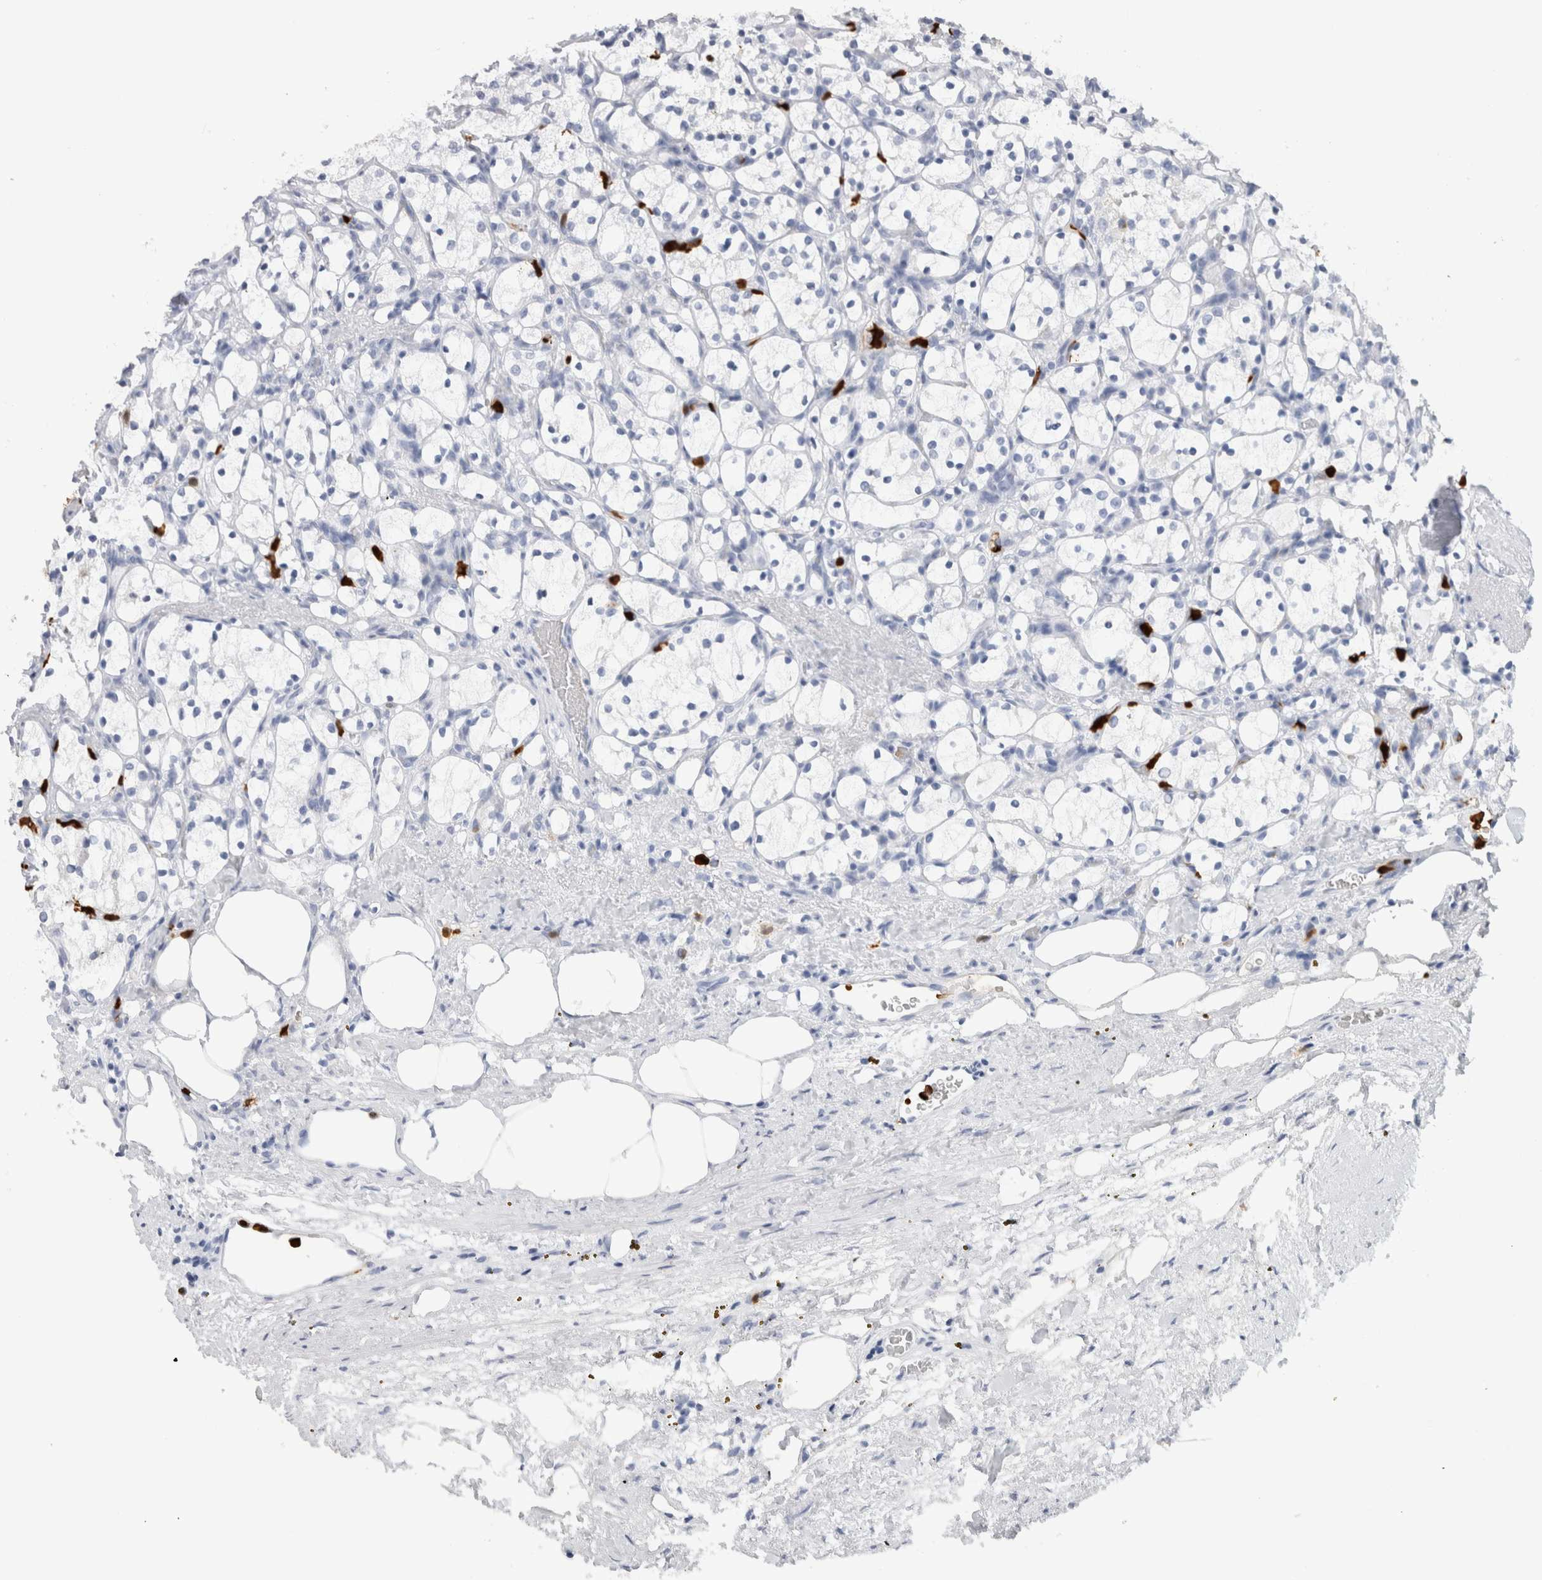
{"staining": {"intensity": "negative", "quantity": "none", "location": "none"}, "tissue": "renal cancer", "cell_type": "Tumor cells", "image_type": "cancer", "snomed": [{"axis": "morphology", "description": "Adenocarcinoma, NOS"}, {"axis": "topography", "description": "Kidney"}], "caption": "DAB (3,3'-diaminobenzidine) immunohistochemical staining of adenocarcinoma (renal) exhibits no significant positivity in tumor cells.", "gene": "S100A8", "patient": {"sex": "female", "age": 69}}